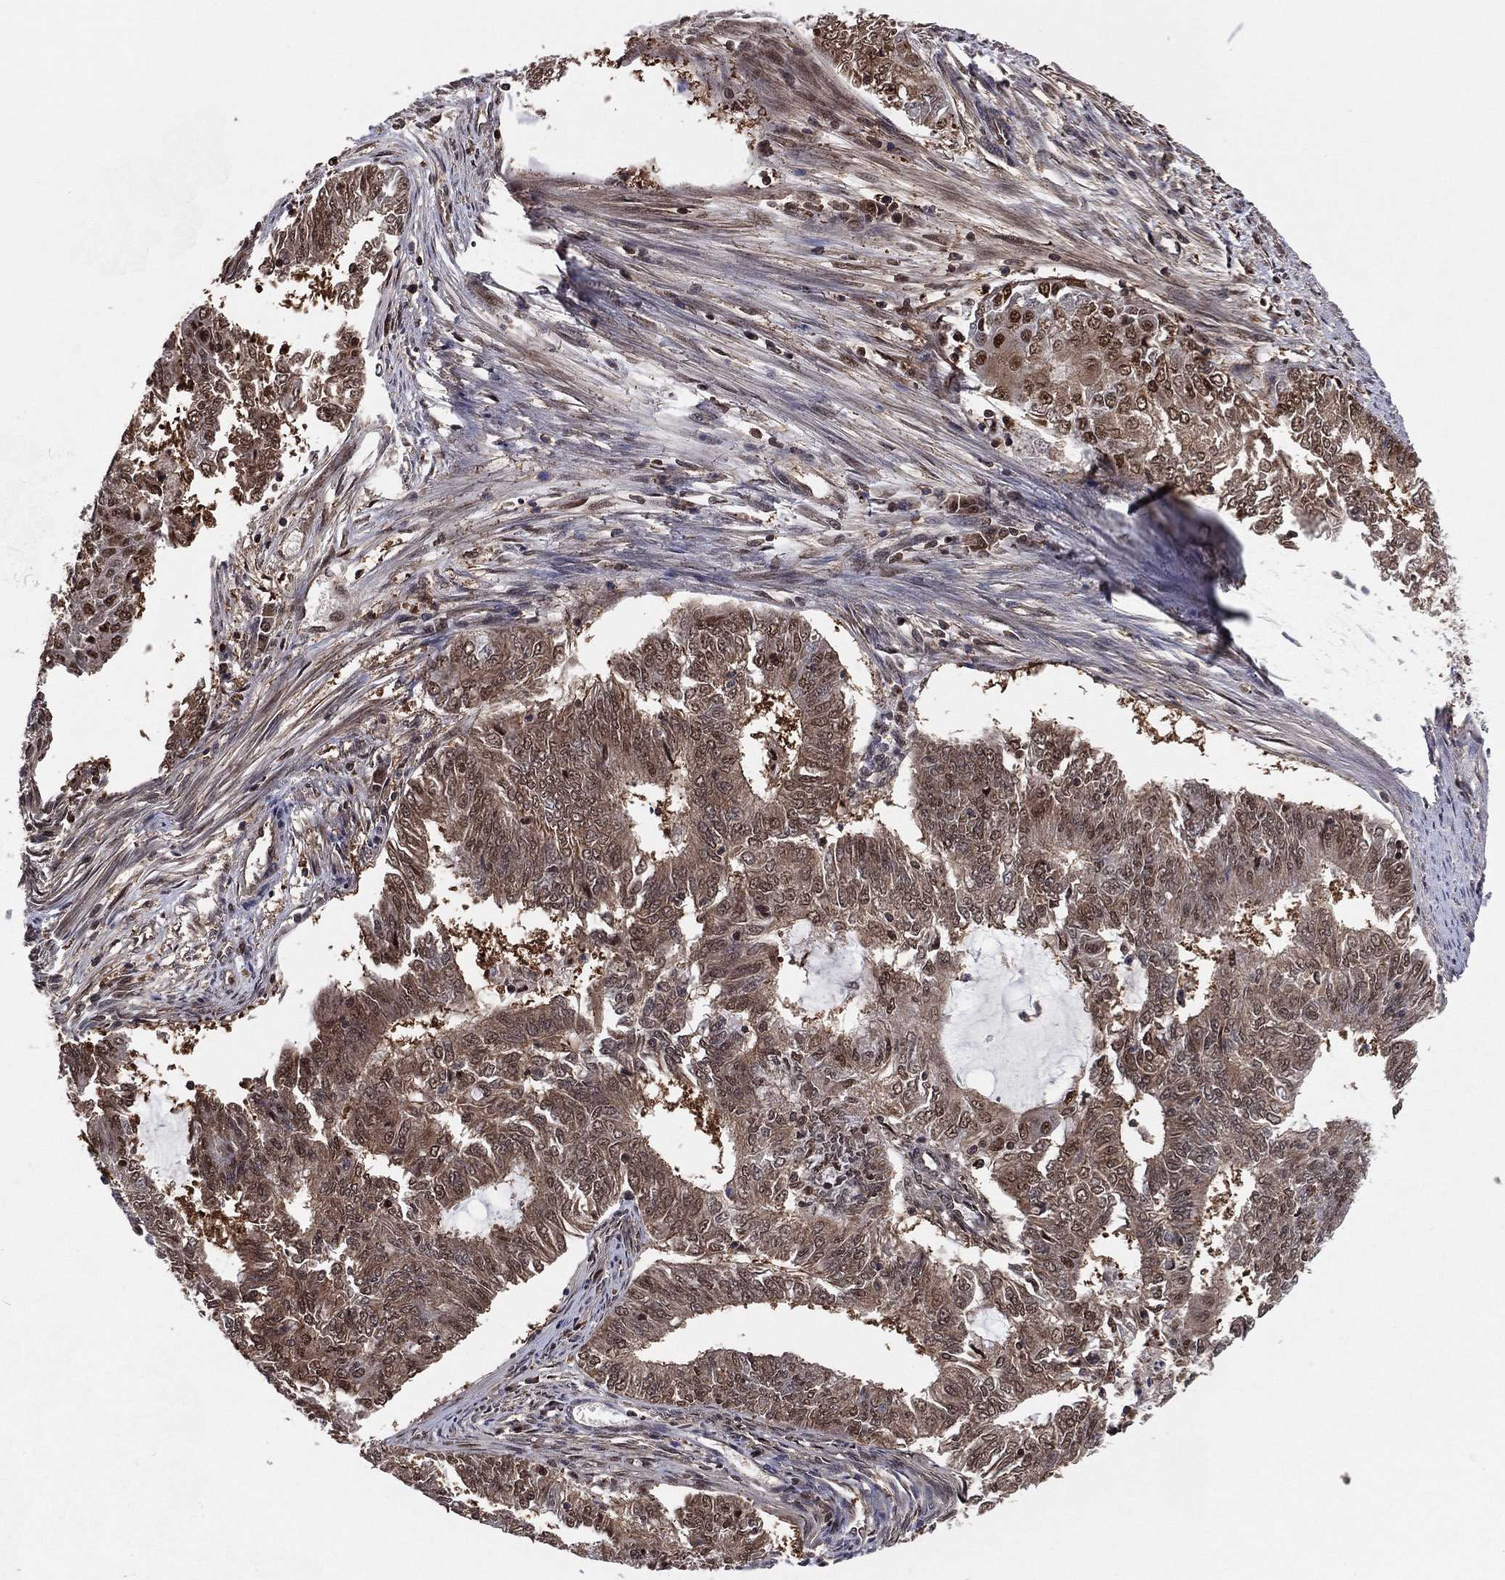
{"staining": {"intensity": "moderate", "quantity": ">75%", "location": "cytoplasmic/membranous"}, "tissue": "endometrial cancer", "cell_type": "Tumor cells", "image_type": "cancer", "snomed": [{"axis": "morphology", "description": "Adenocarcinoma, NOS"}, {"axis": "topography", "description": "Endometrium"}], "caption": "Endometrial cancer (adenocarcinoma) was stained to show a protein in brown. There is medium levels of moderate cytoplasmic/membranous expression in about >75% of tumor cells.", "gene": "ICOSLG", "patient": {"sex": "female", "age": 62}}